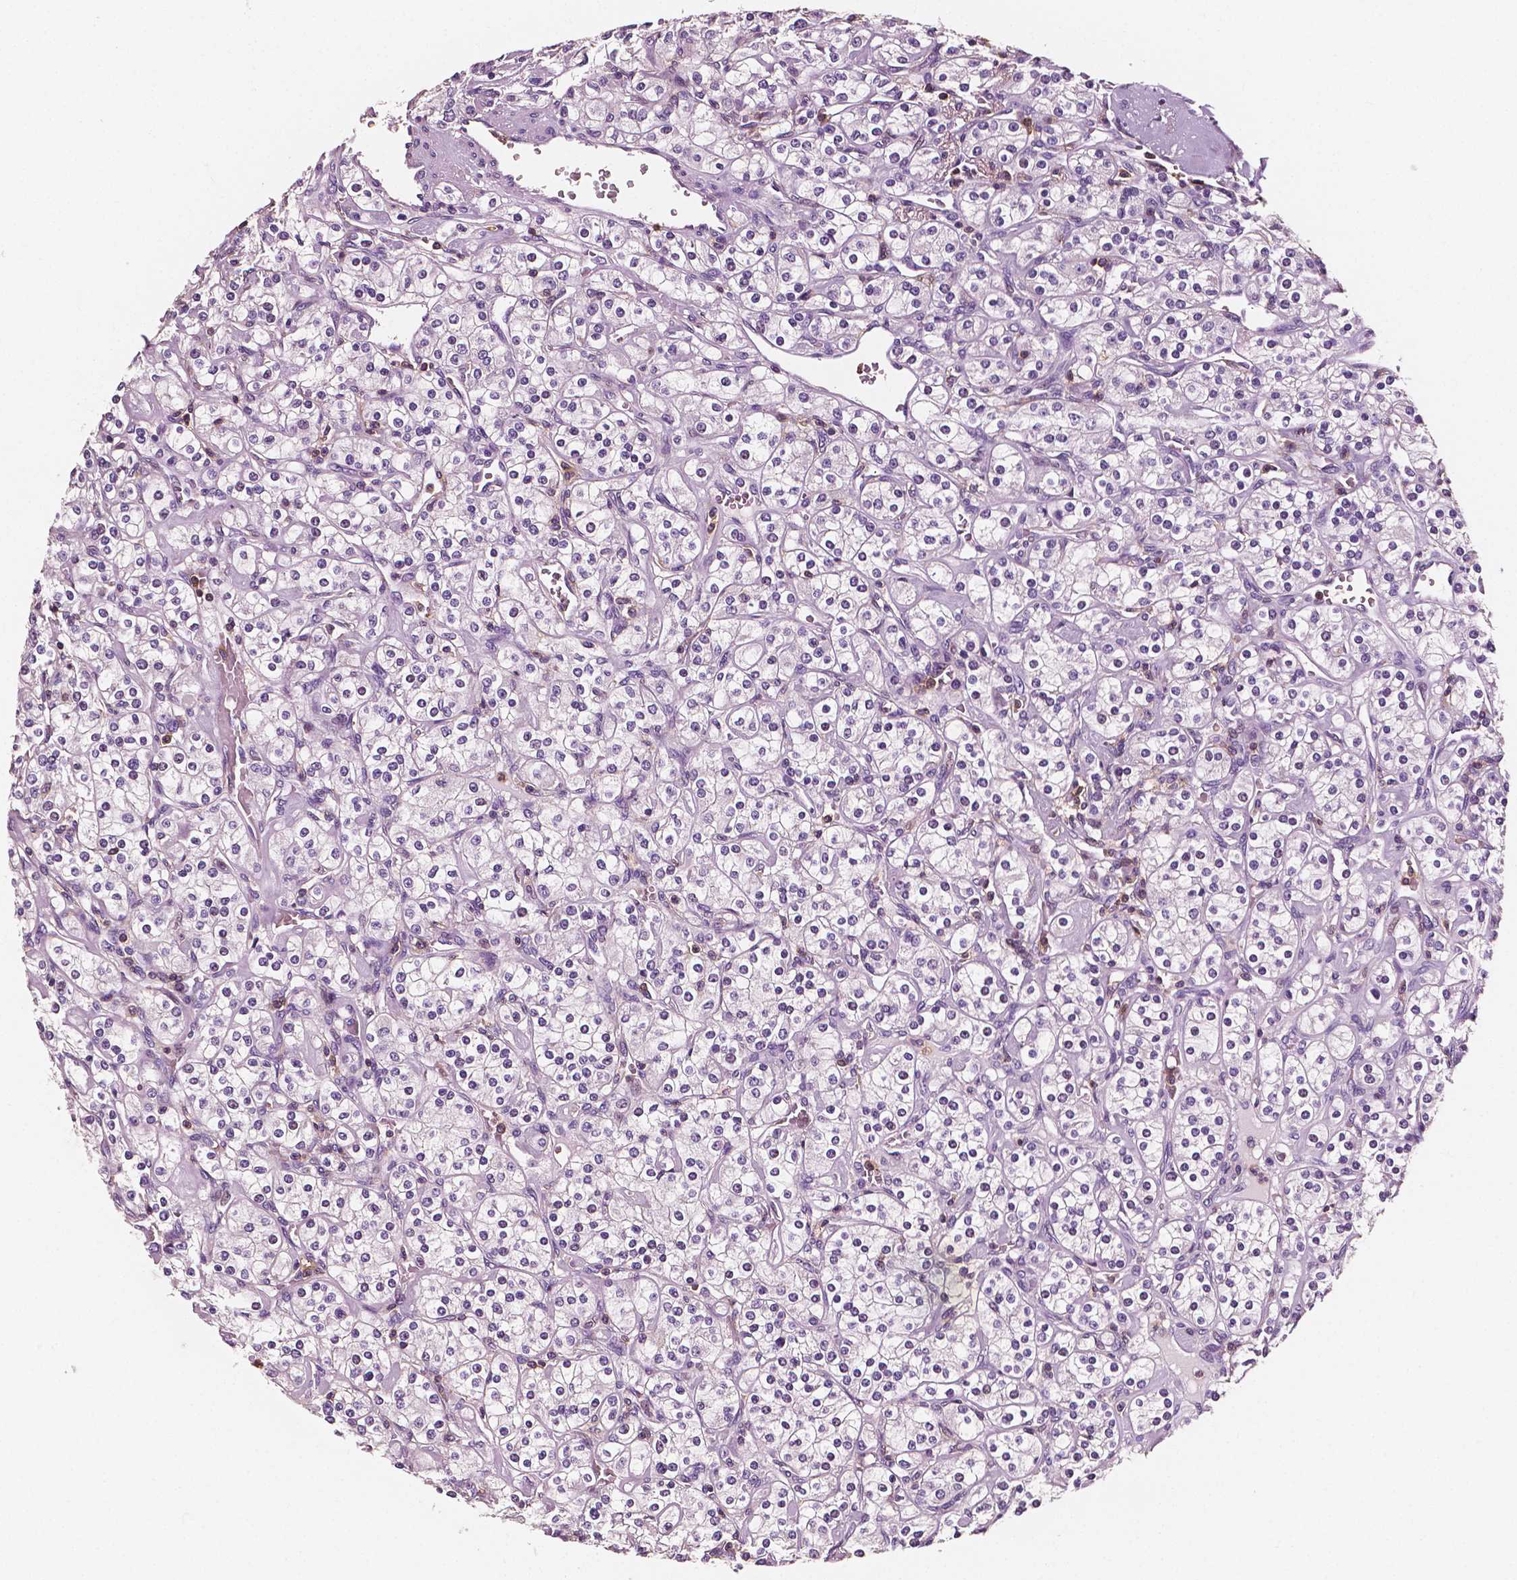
{"staining": {"intensity": "negative", "quantity": "none", "location": "none"}, "tissue": "renal cancer", "cell_type": "Tumor cells", "image_type": "cancer", "snomed": [{"axis": "morphology", "description": "Adenocarcinoma, NOS"}, {"axis": "topography", "description": "Kidney"}], "caption": "High power microscopy photomicrograph of an immunohistochemistry image of renal adenocarcinoma, revealing no significant expression in tumor cells.", "gene": "PTPRC", "patient": {"sex": "male", "age": 77}}